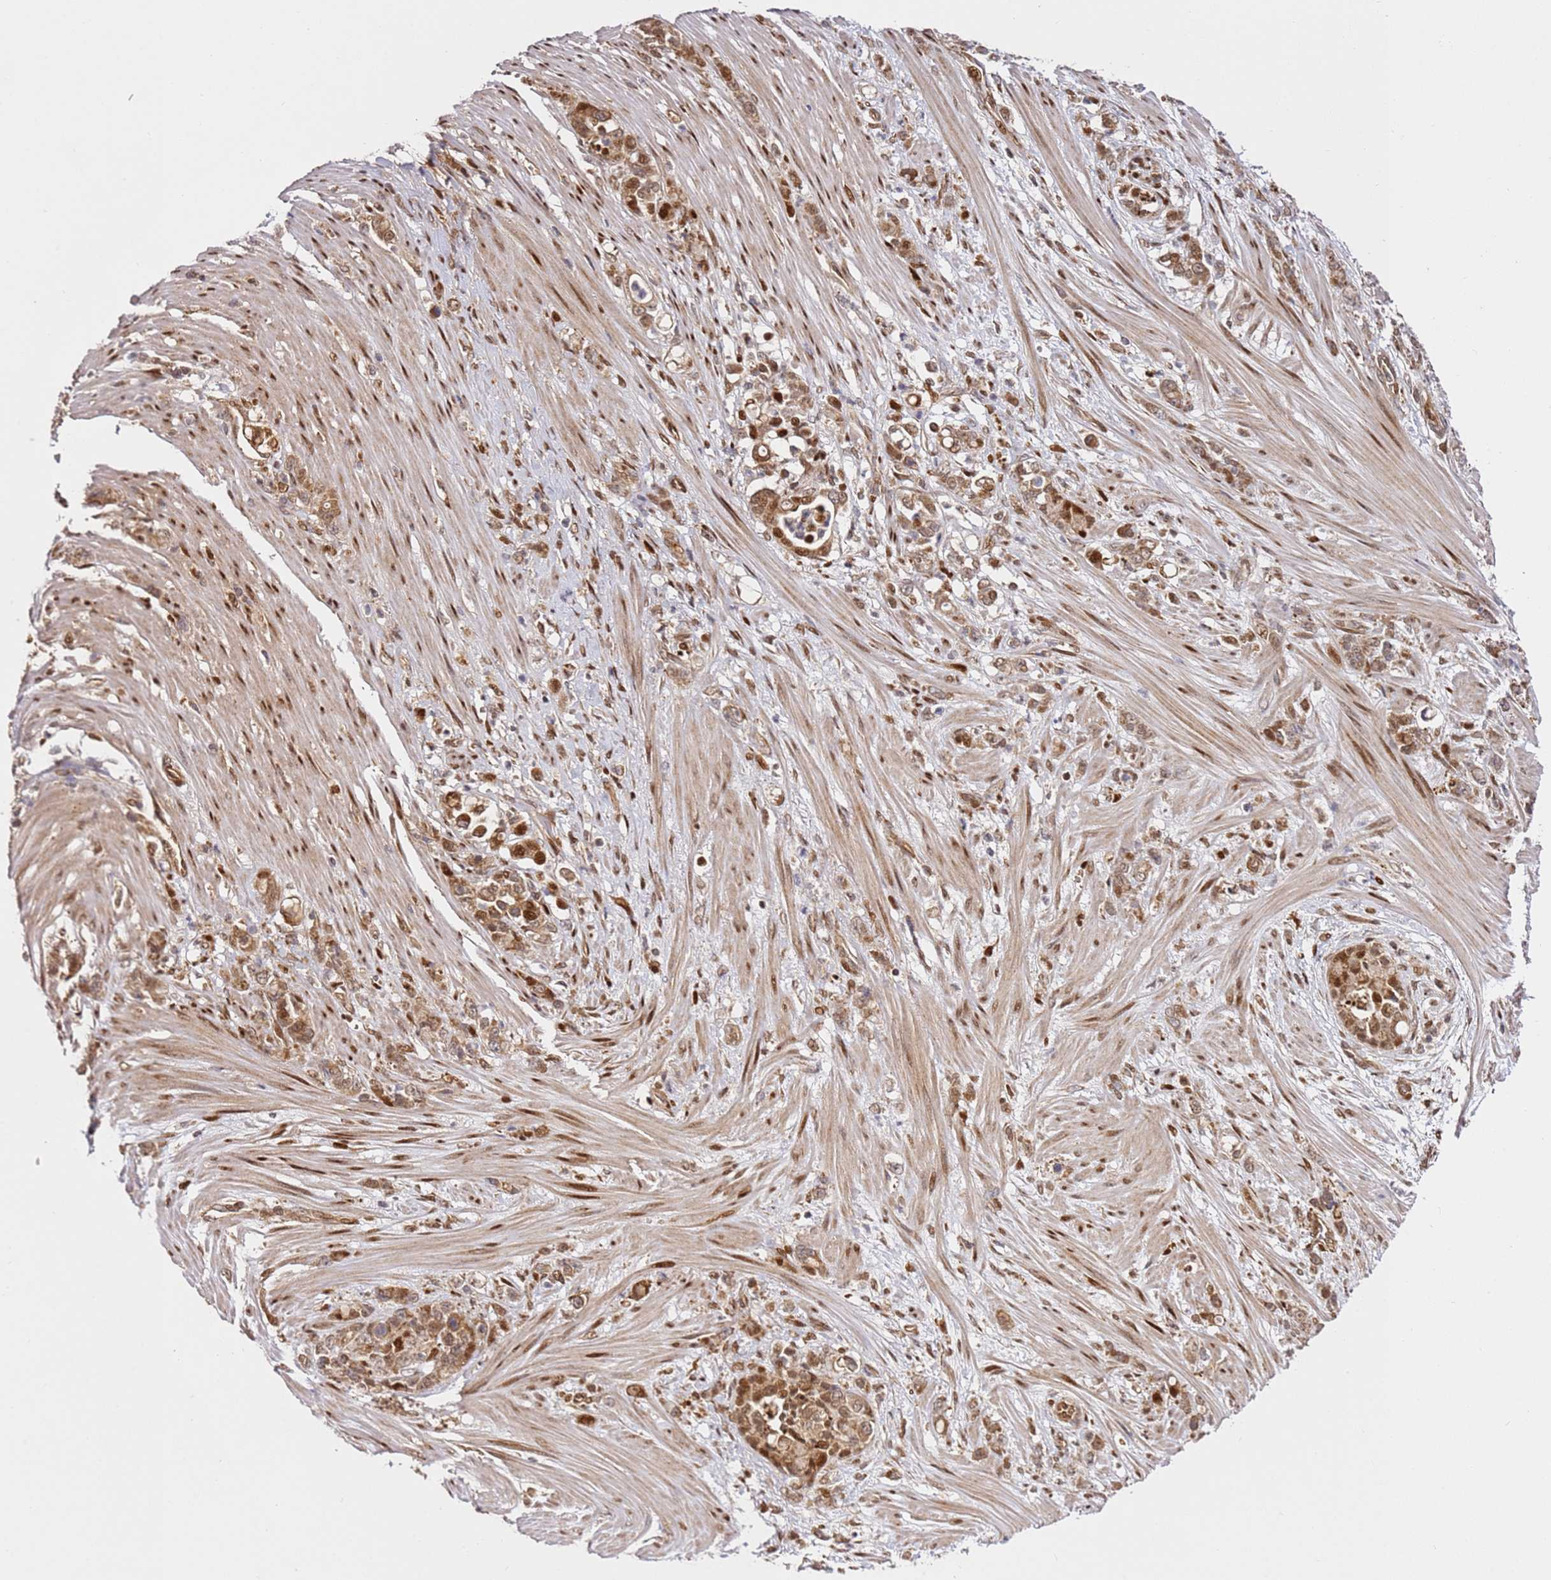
{"staining": {"intensity": "moderate", "quantity": ">75%", "location": "cytoplasmic/membranous,nuclear"}, "tissue": "stomach cancer", "cell_type": "Tumor cells", "image_type": "cancer", "snomed": [{"axis": "morphology", "description": "Normal tissue, NOS"}, {"axis": "morphology", "description": "Adenocarcinoma, NOS"}, {"axis": "topography", "description": "Stomach"}], "caption": "Immunohistochemical staining of stomach cancer displays medium levels of moderate cytoplasmic/membranous and nuclear positivity in about >75% of tumor cells. (brown staining indicates protein expression, while blue staining denotes nuclei).", "gene": "SMOX", "patient": {"sex": "female", "age": 79}}